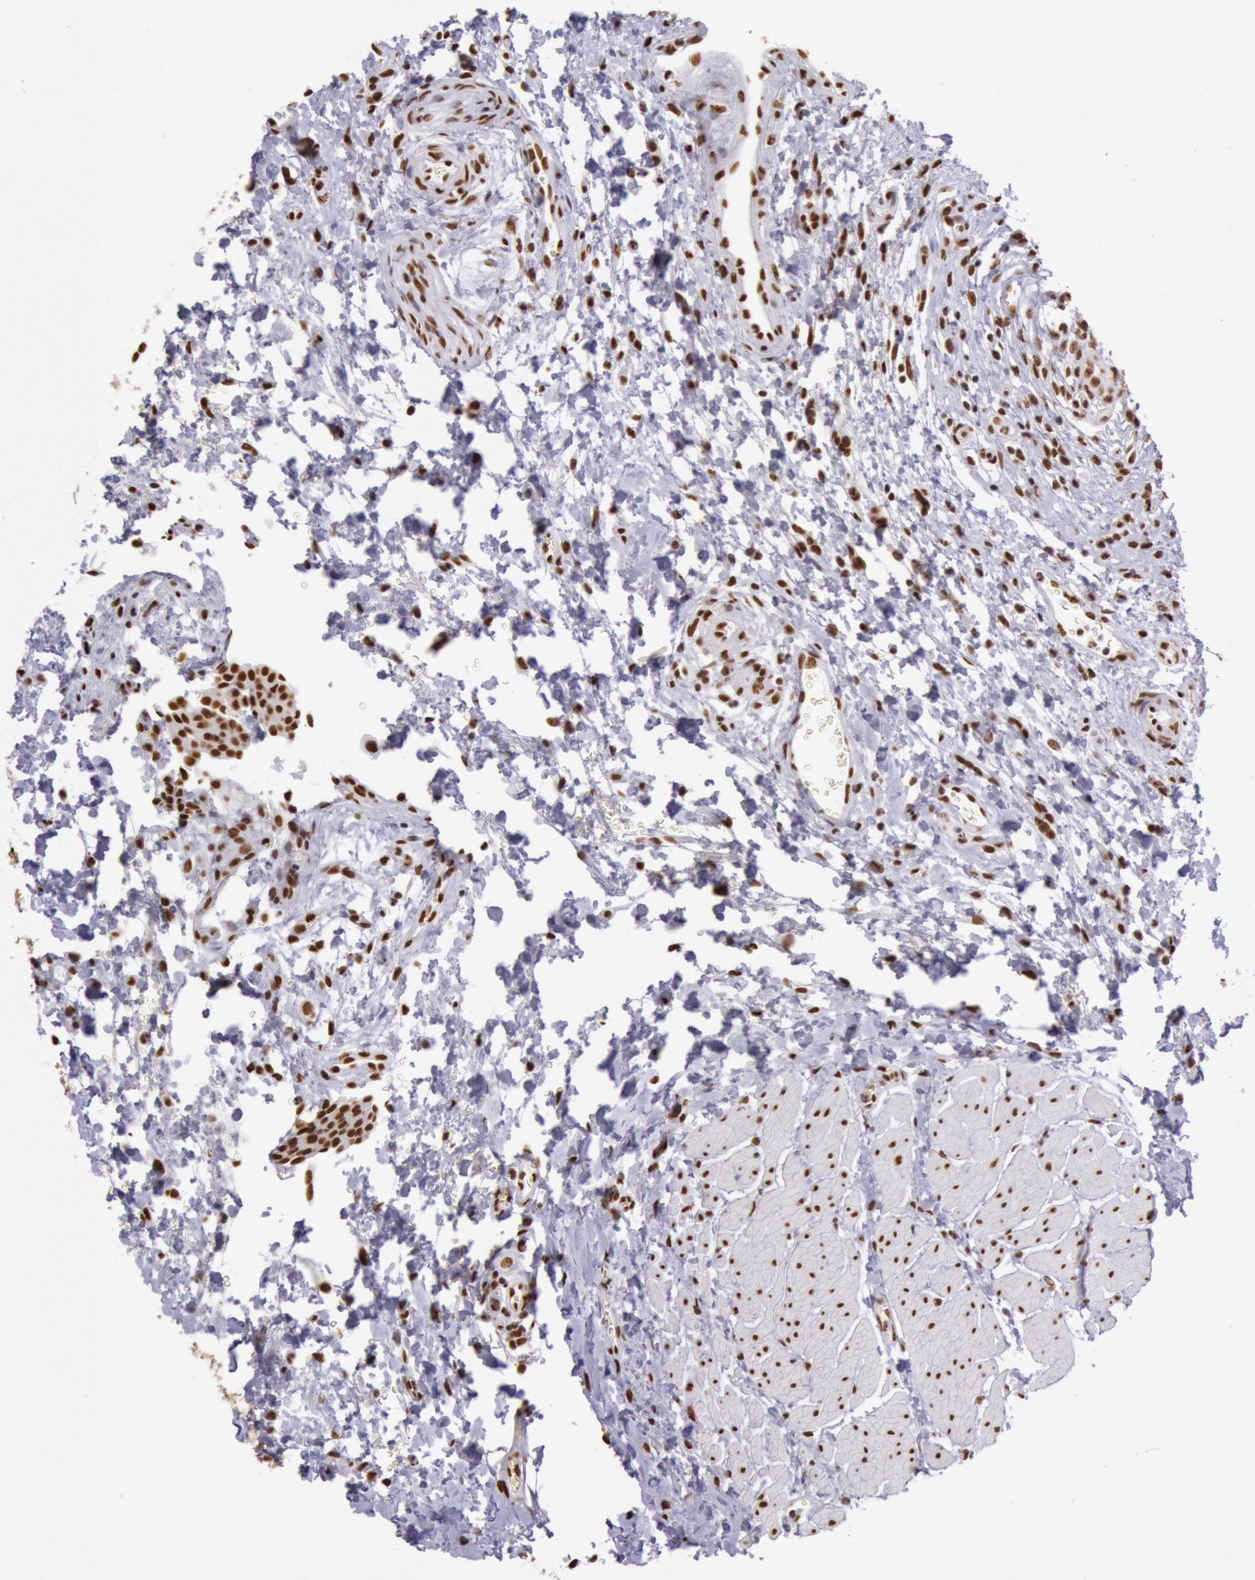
{"staining": {"intensity": "strong", "quantity": ">75%", "location": "nuclear"}, "tissue": "urinary bladder", "cell_type": "Urothelial cells", "image_type": "normal", "snomed": [{"axis": "morphology", "description": "Normal tissue, NOS"}, {"axis": "topography", "description": "Smooth muscle"}, {"axis": "topography", "description": "Urinary bladder"}], "caption": "Urothelial cells demonstrate strong nuclear expression in about >75% of cells in unremarkable urinary bladder. (DAB (3,3'-diaminobenzidine) IHC with brightfield microscopy, high magnification).", "gene": "HNRNPH1", "patient": {"sex": "male", "age": 35}}